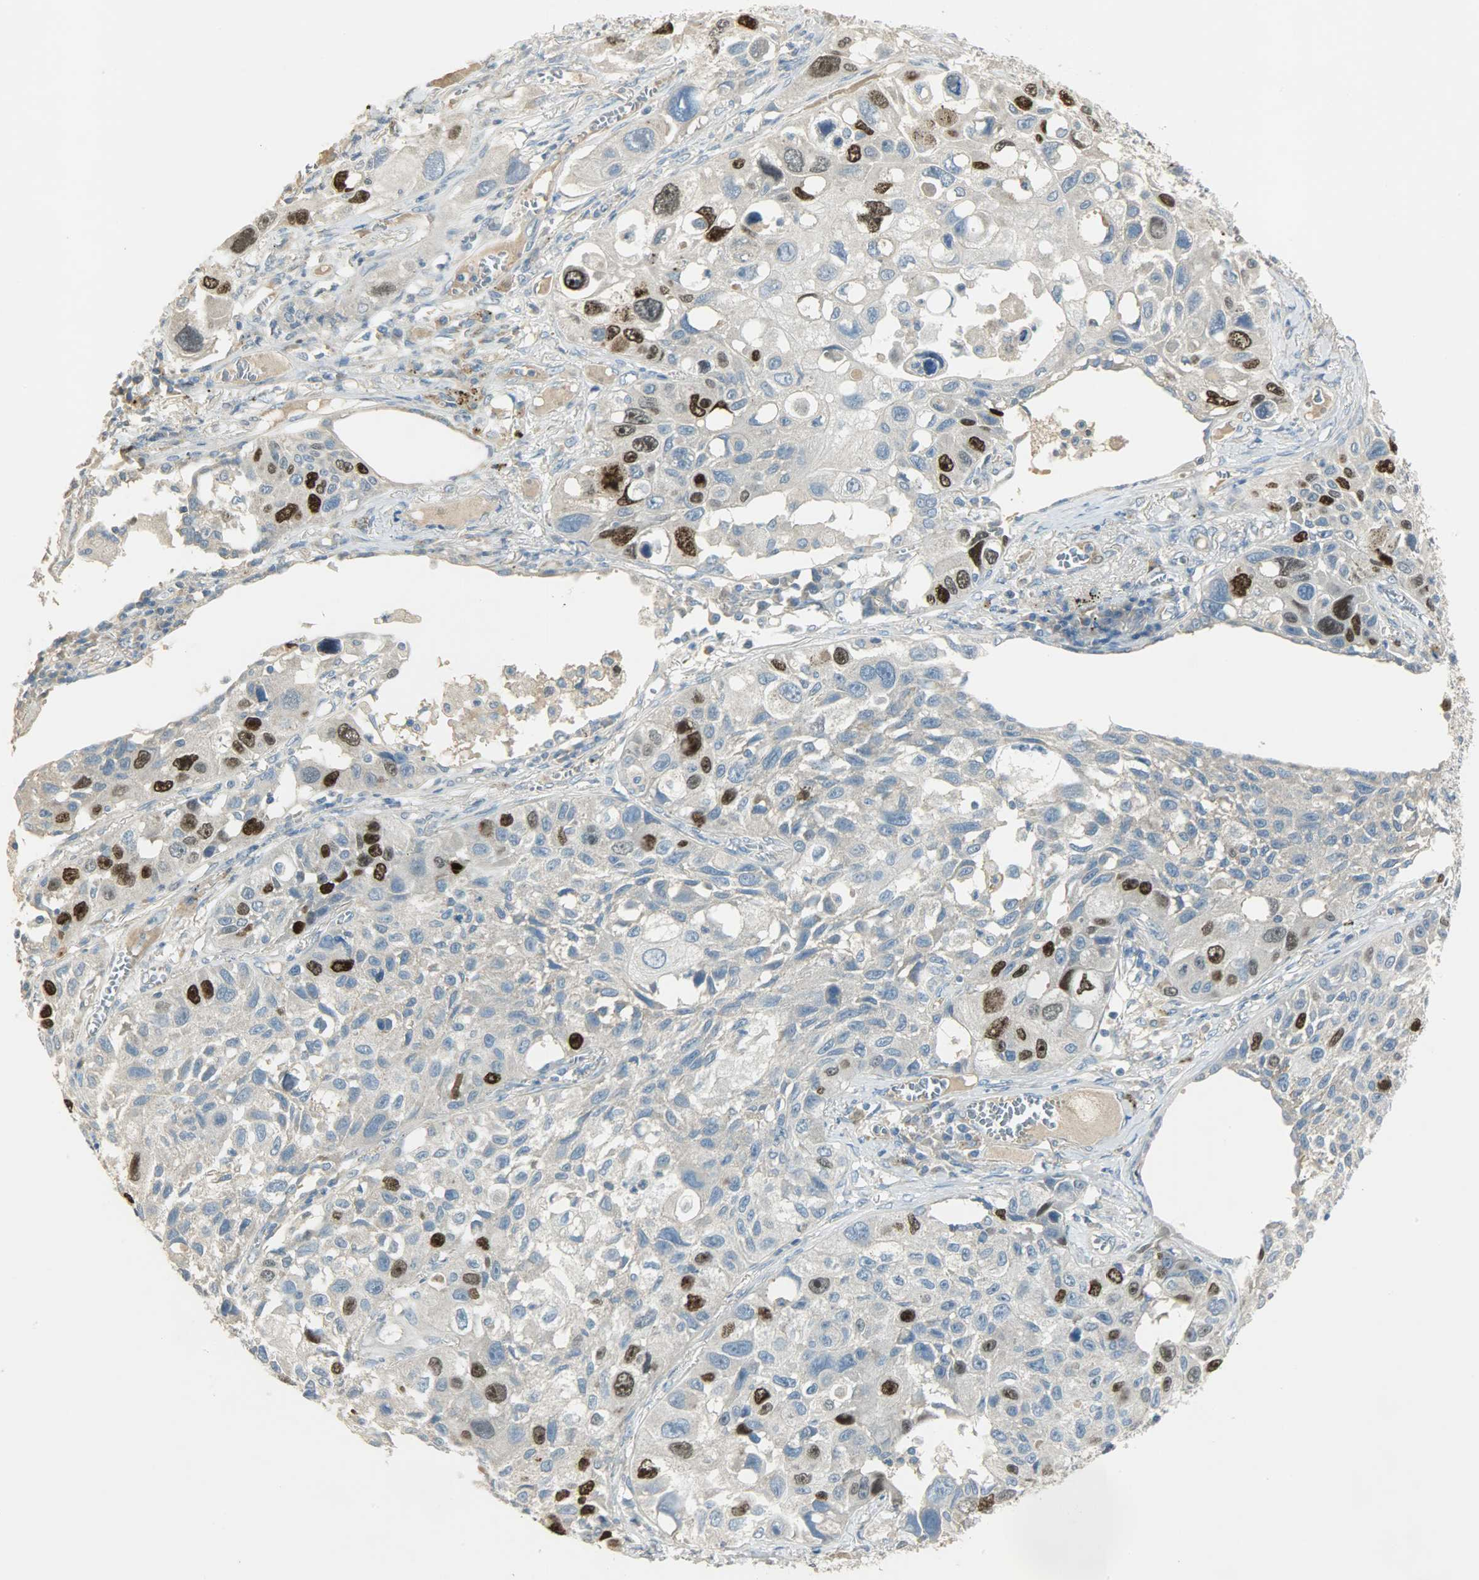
{"staining": {"intensity": "strong", "quantity": "<25%", "location": "cytoplasmic/membranous,nuclear"}, "tissue": "lung cancer", "cell_type": "Tumor cells", "image_type": "cancer", "snomed": [{"axis": "morphology", "description": "Squamous cell carcinoma, NOS"}, {"axis": "topography", "description": "Lung"}], "caption": "Strong cytoplasmic/membranous and nuclear staining for a protein is seen in about <25% of tumor cells of lung cancer (squamous cell carcinoma) using immunohistochemistry.", "gene": "TPX2", "patient": {"sex": "male", "age": 71}}